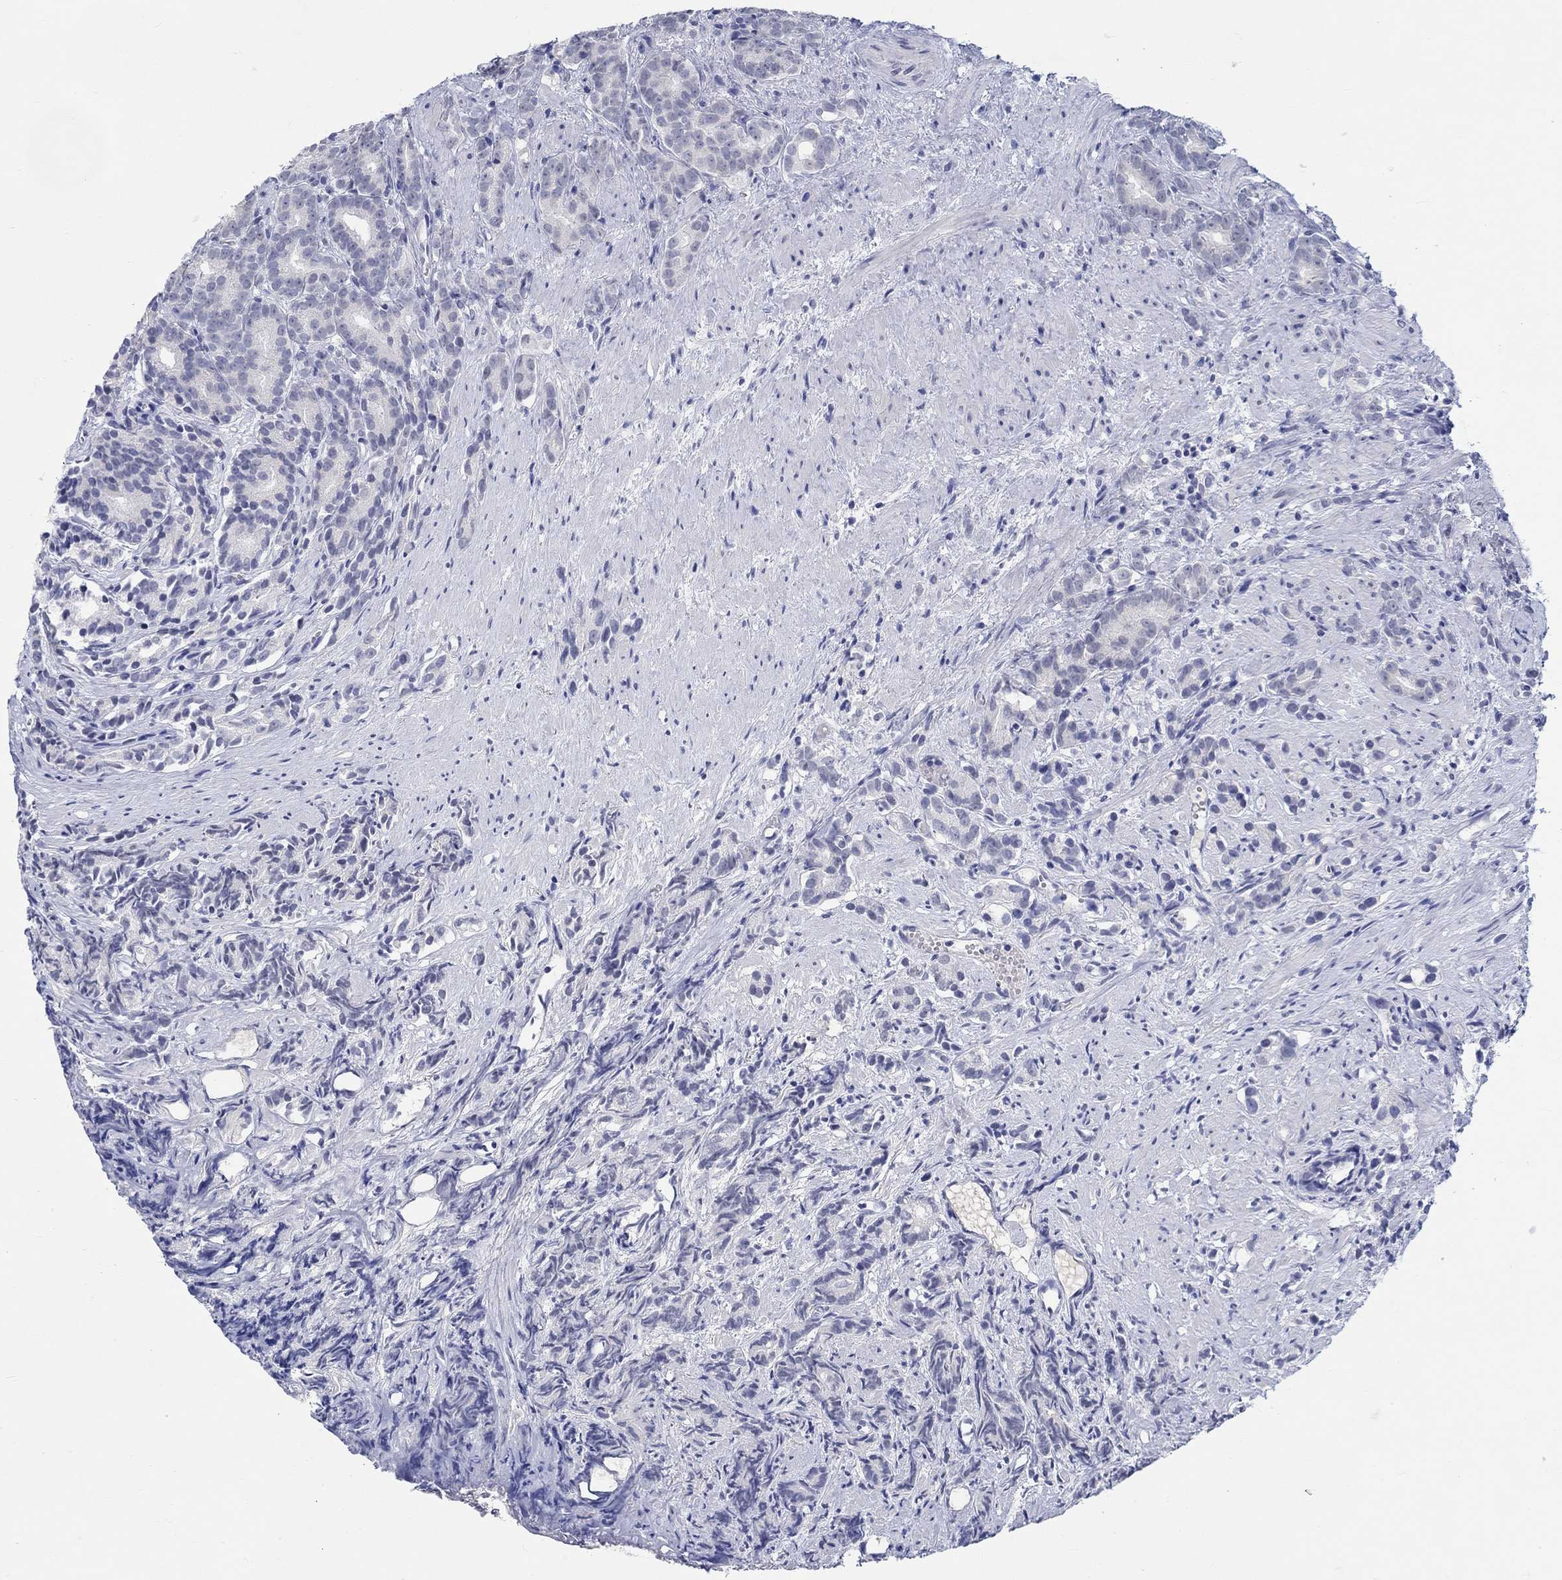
{"staining": {"intensity": "negative", "quantity": "none", "location": "none"}, "tissue": "prostate cancer", "cell_type": "Tumor cells", "image_type": "cancer", "snomed": [{"axis": "morphology", "description": "Adenocarcinoma, High grade"}, {"axis": "topography", "description": "Prostate"}], "caption": "High power microscopy photomicrograph of an immunohistochemistry photomicrograph of prostate high-grade adenocarcinoma, revealing no significant positivity in tumor cells.", "gene": "ANKS1B", "patient": {"sex": "male", "age": 90}}